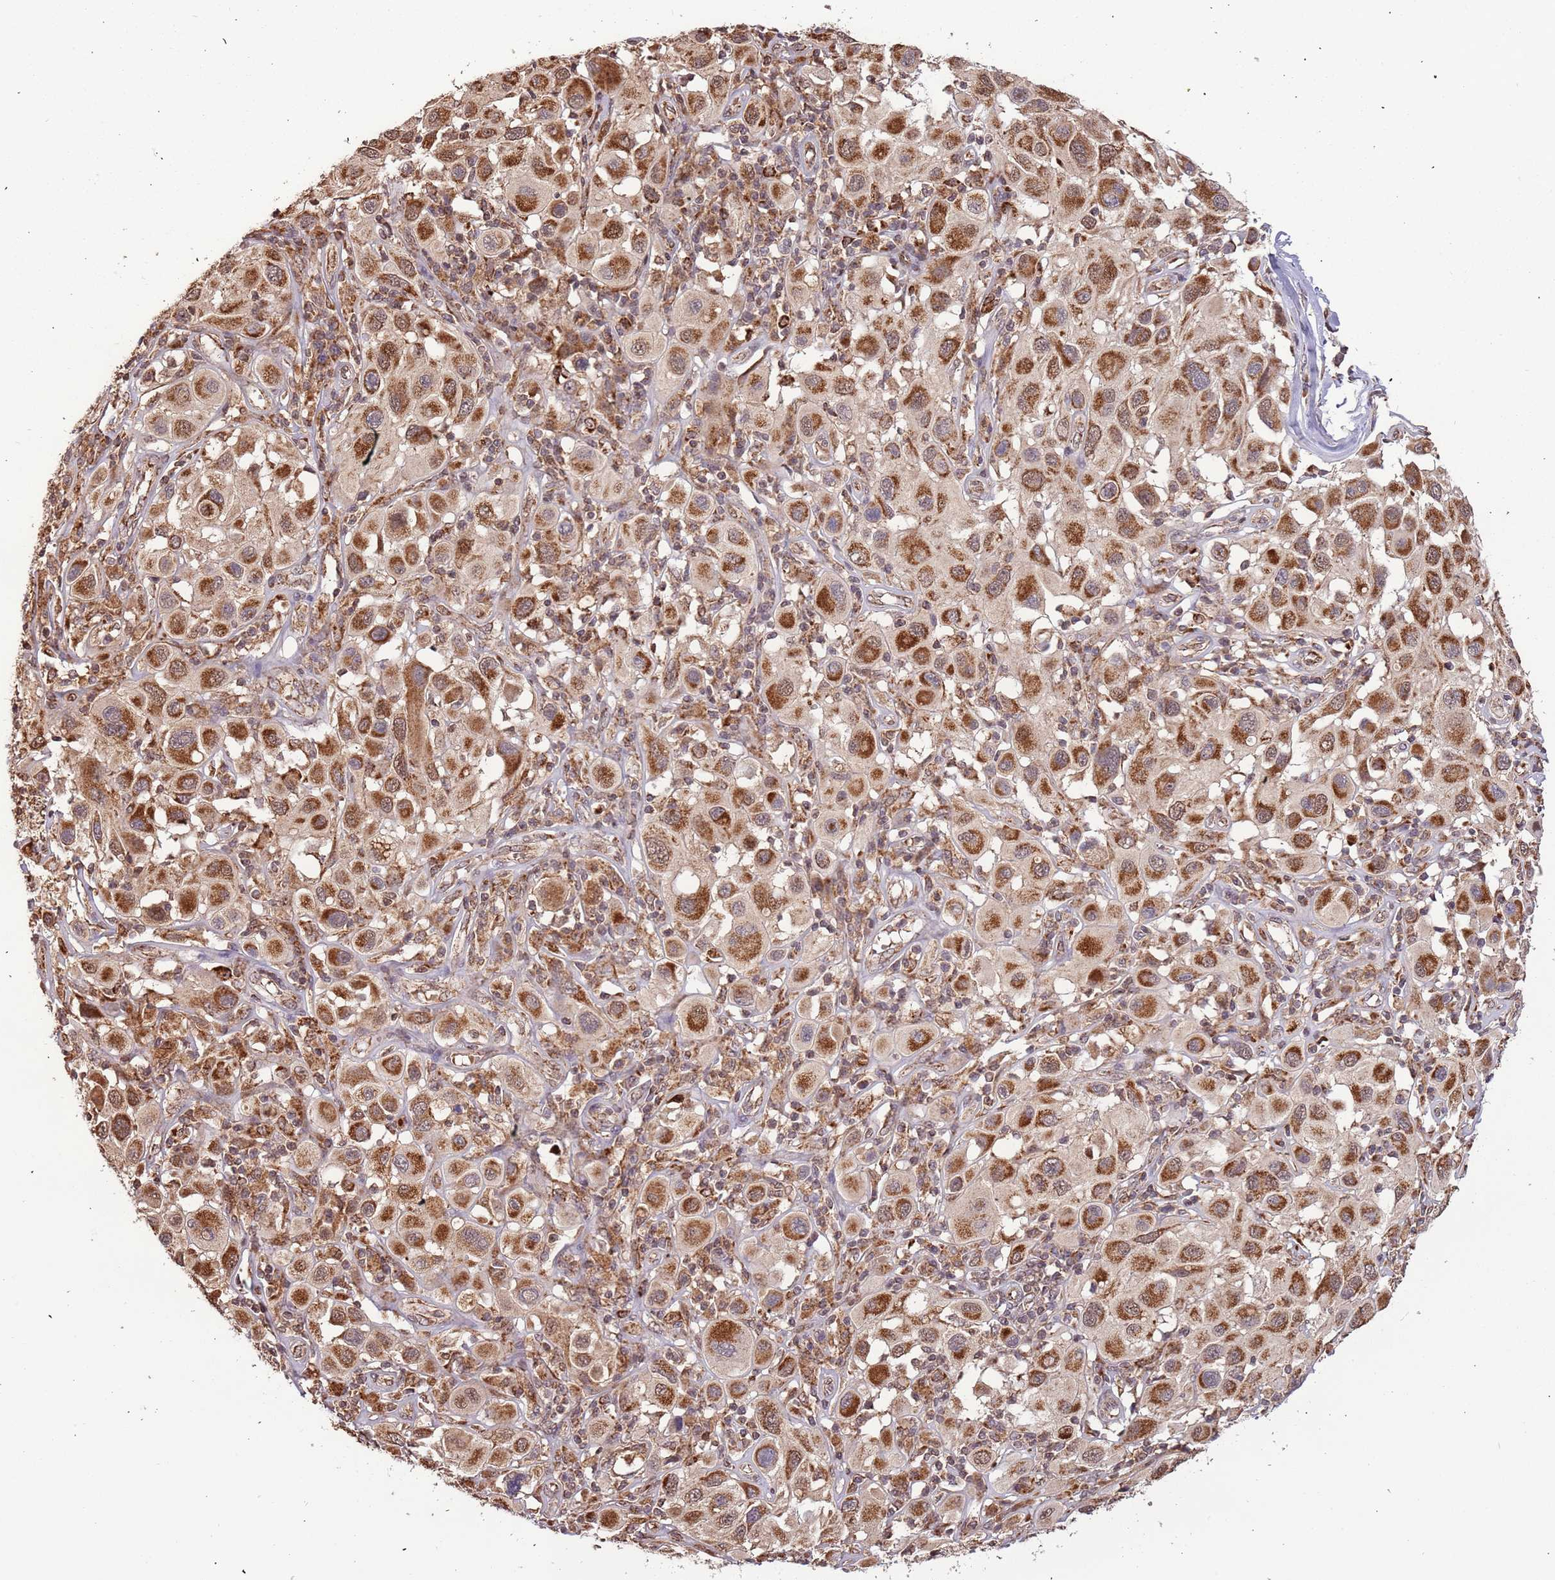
{"staining": {"intensity": "strong", "quantity": ">75%", "location": "cytoplasmic/membranous,nuclear"}, "tissue": "melanoma", "cell_type": "Tumor cells", "image_type": "cancer", "snomed": [{"axis": "morphology", "description": "Malignant melanoma, Metastatic site"}, {"axis": "topography", "description": "Skin"}], "caption": "A brown stain shows strong cytoplasmic/membranous and nuclear positivity of a protein in melanoma tumor cells.", "gene": "IL17RD", "patient": {"sex": "male", "age": 41}}